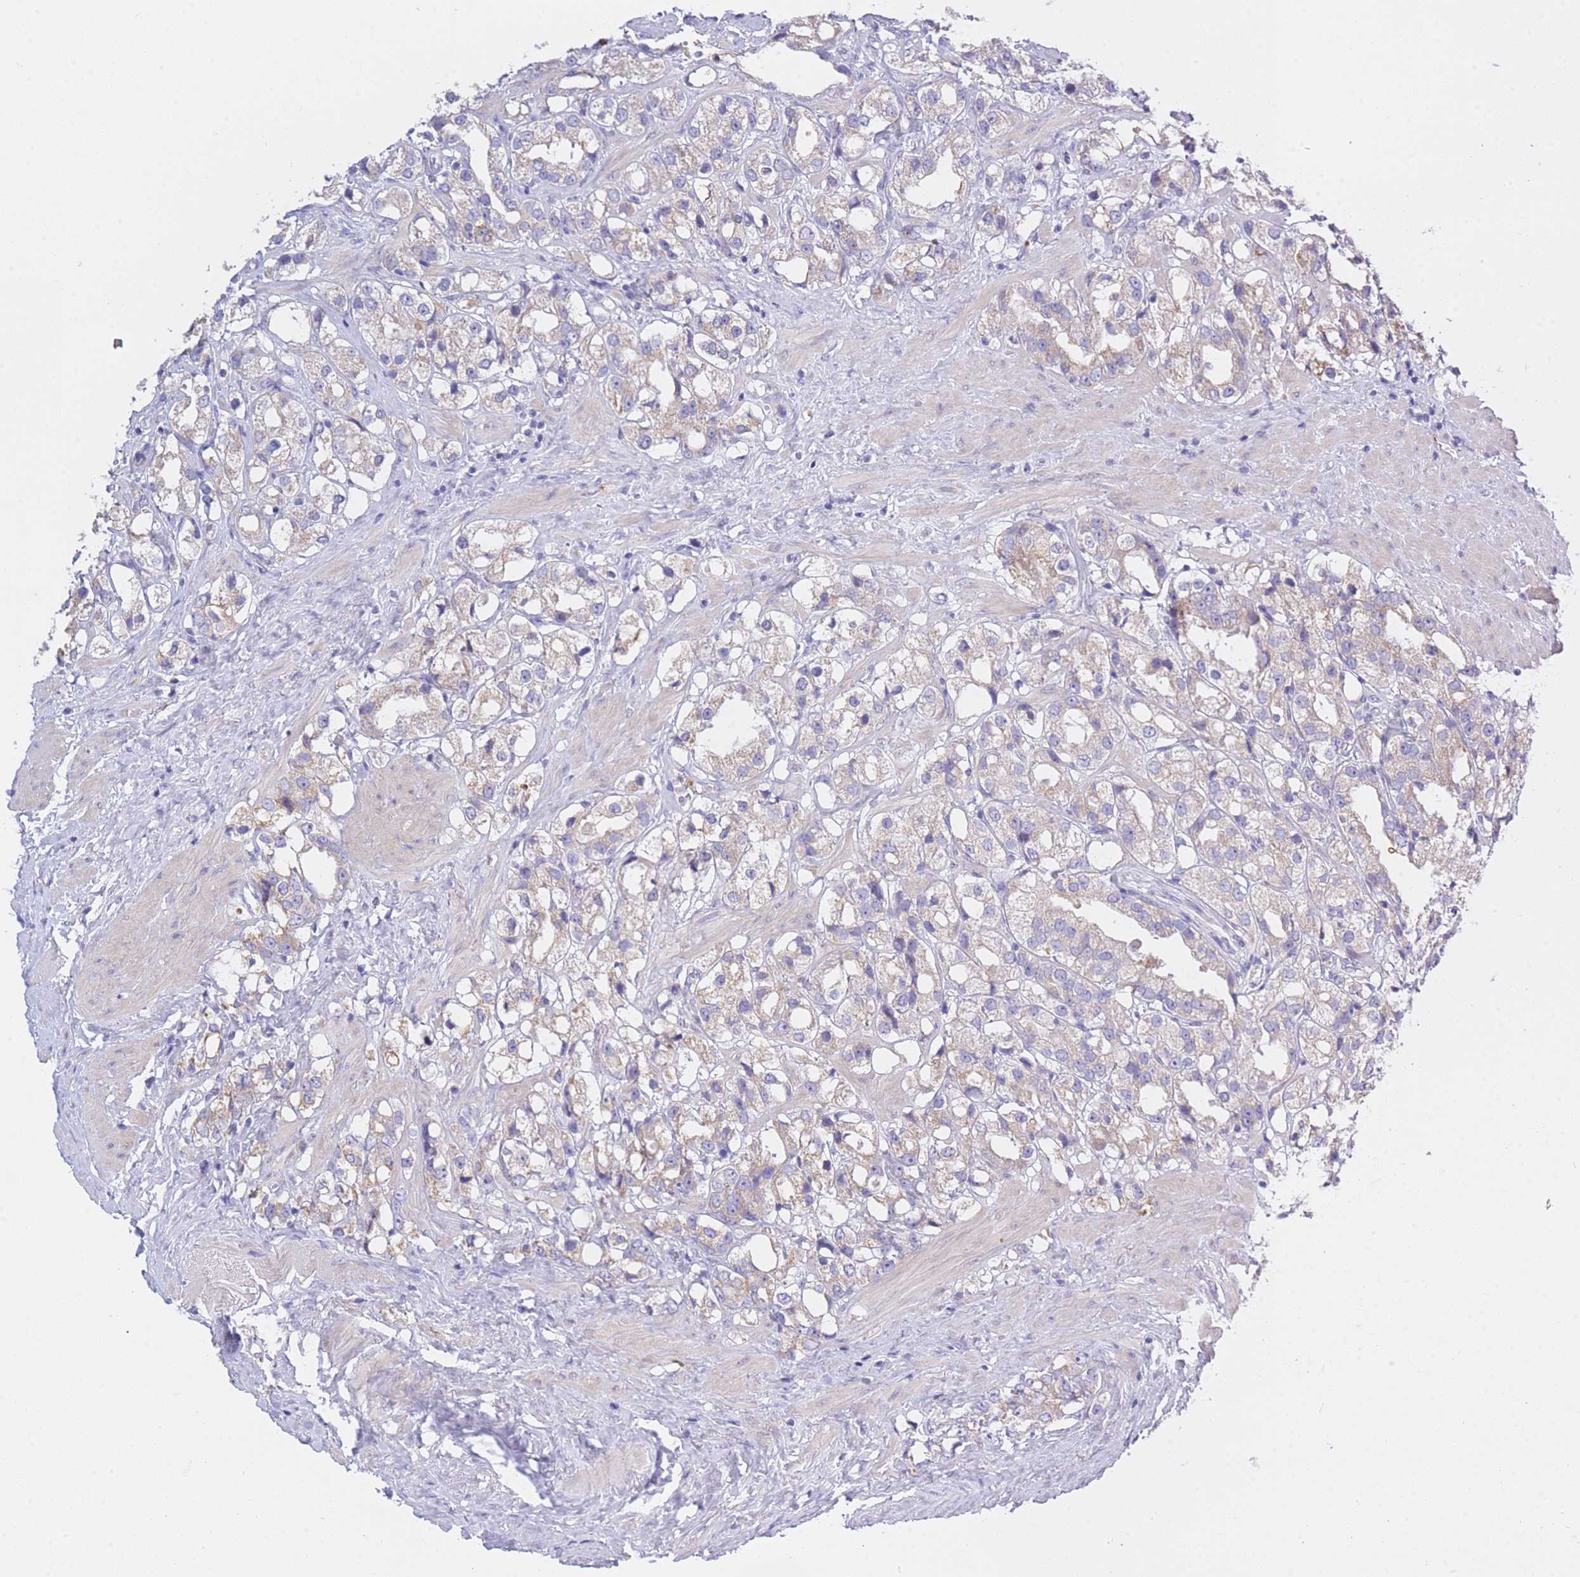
{"staining": {"intensity": "negative", "quantity": "none", "location": "none"}, "tissue": "prostate cancer", "cell_type": "Tumor cells", "image_type": "cancer", "snomed": [{"axis": "morphology", "description": "Adenocarcinoma, NOS"}, {"axis": "topography", "description": "Prostate"}], "caption": "The immunohistochemistry histopathology image has no significant expression in tumor cells of prostate cancer tissue.", "gene": "CENPM", "patient": {"sex": "male", "age": 79}}